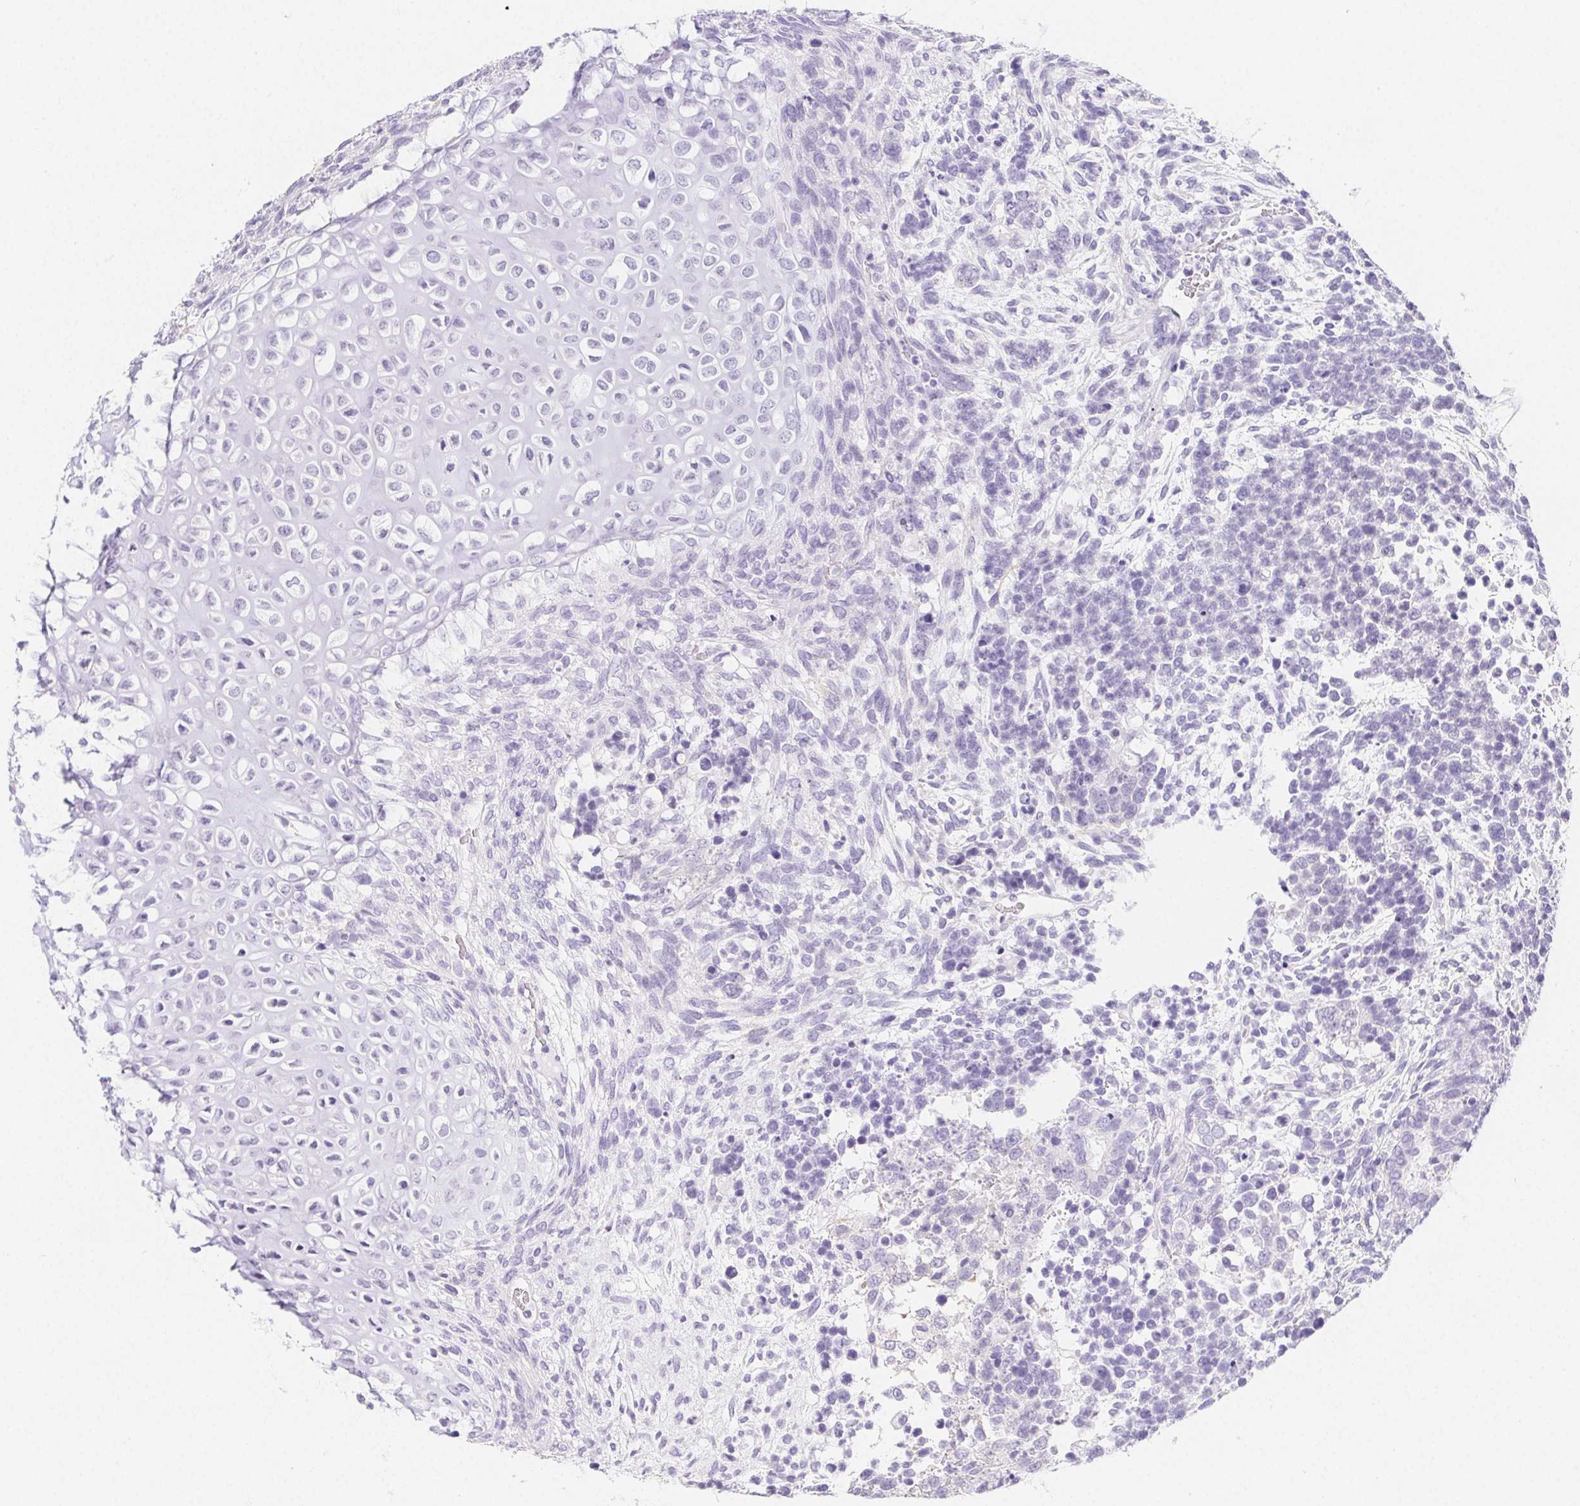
{"staining": {"intensity": "negative", "quantity": "none", "location": "none"}, "tissue": "testis cancer", "cell_type": "Tumor cells", "image_type": "cancer", "snomed": [{"axis": "morphology", "description": "Carcinoma, Embryonal, NOS"}, {"axis": "topography", "description": "Testis"}], "caption": "IHC image of embryonal carcinoma (testis) stained for a protein (brown), which demonstrates no expression in tumor cells.", "gene": "ZBBX", "patient": {"sex": "male", "age": 23}}